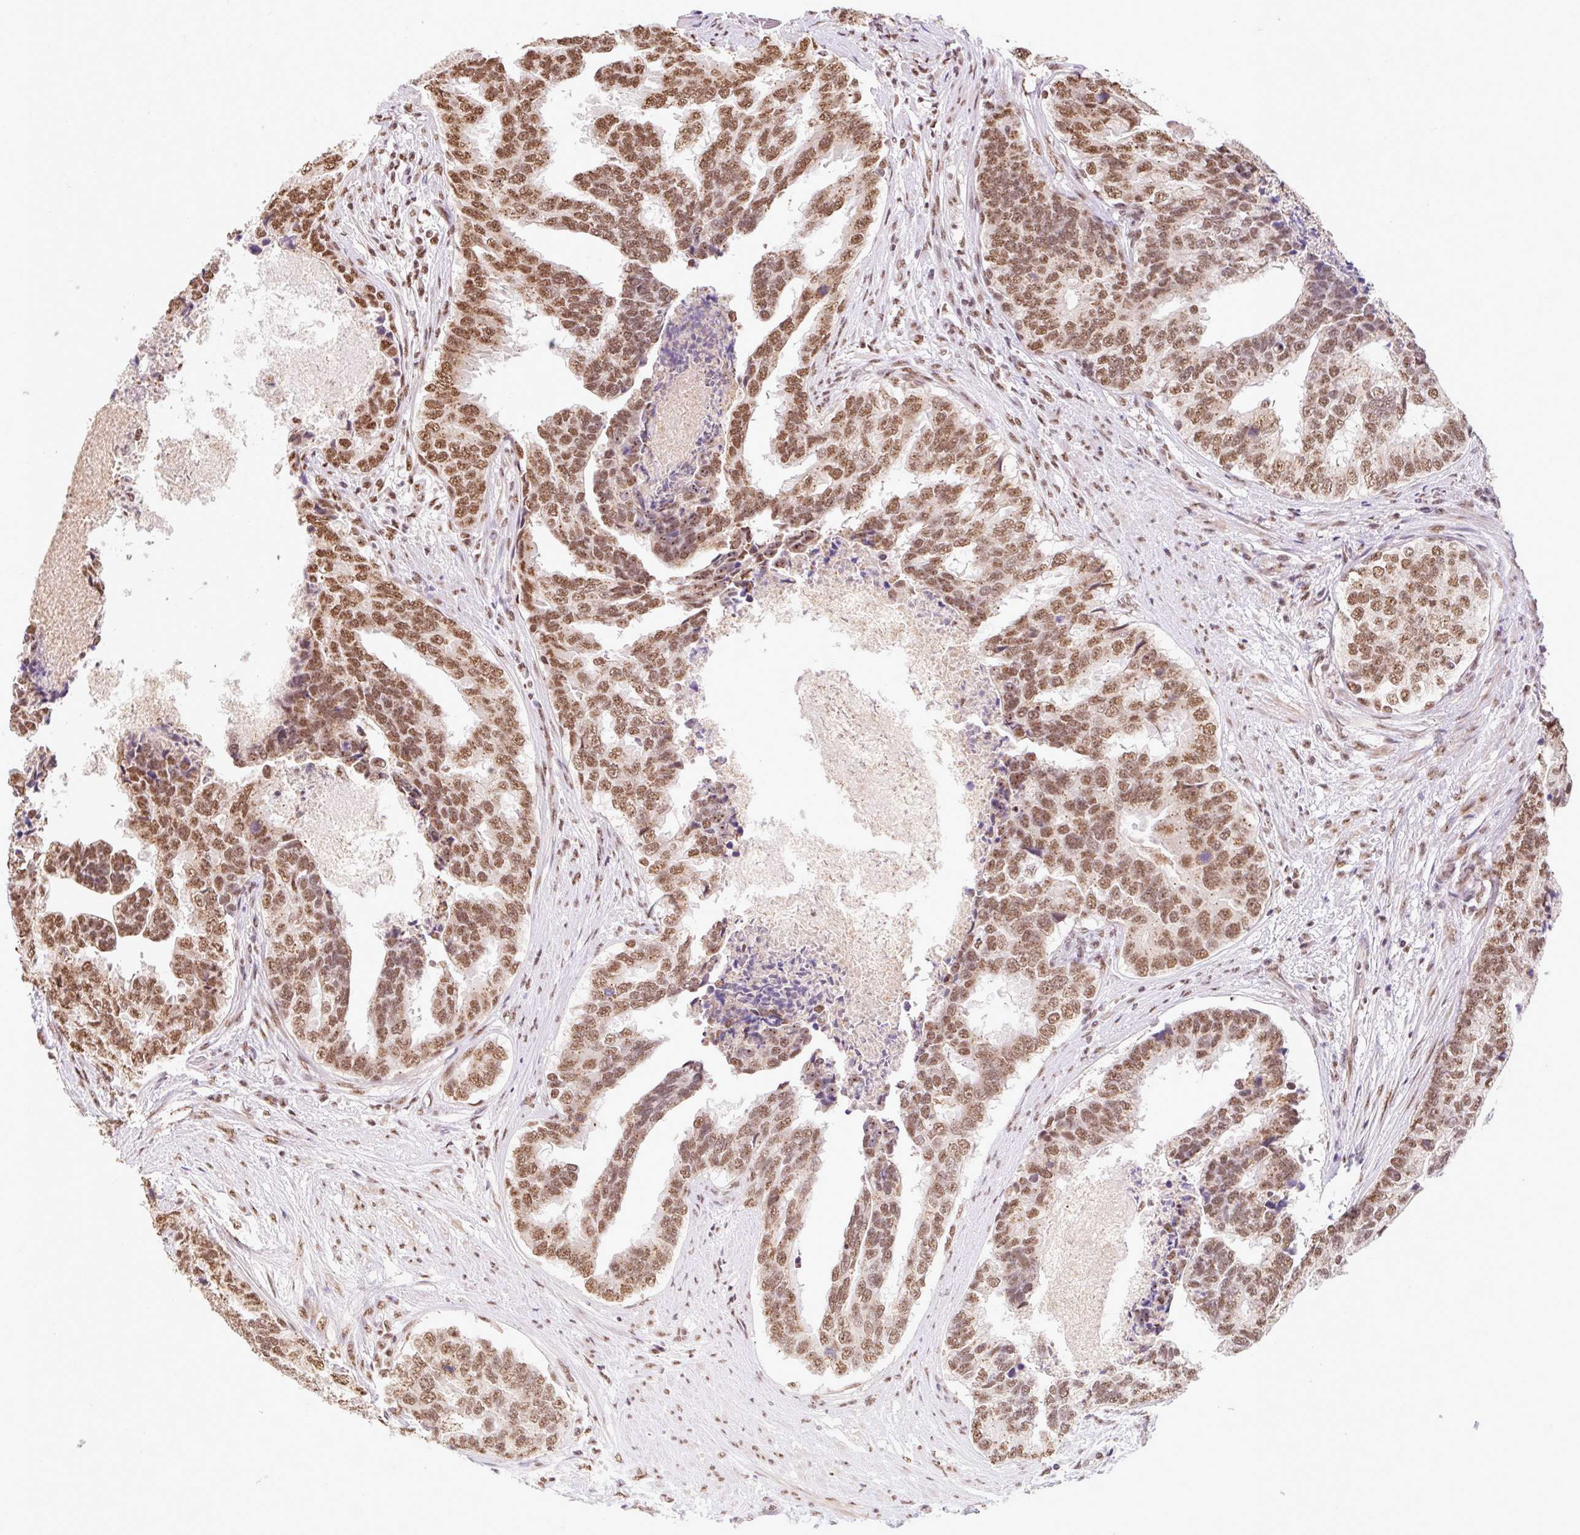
{"staining": {"intensity": "moderate", "quantity": ">75%", "location": "nuclear"}, "tissue": "prostate cancer", "cell_type": "Tumor cells", "image_type": "cancer", "snomed": [{"axis": "morphology", "description": "Adenocarcinoma, High grade"}, {"axis": "topography", "description": "Prostate"}], "caption": "High-grade adenocarcinoma (prostate) was stained to show a protein in brown. There is medium levels of moderate nuclear expression in approximately >75% of tumor cells.", "gene": "BICRA", "patient": {"sex": "male", "age": 68}}